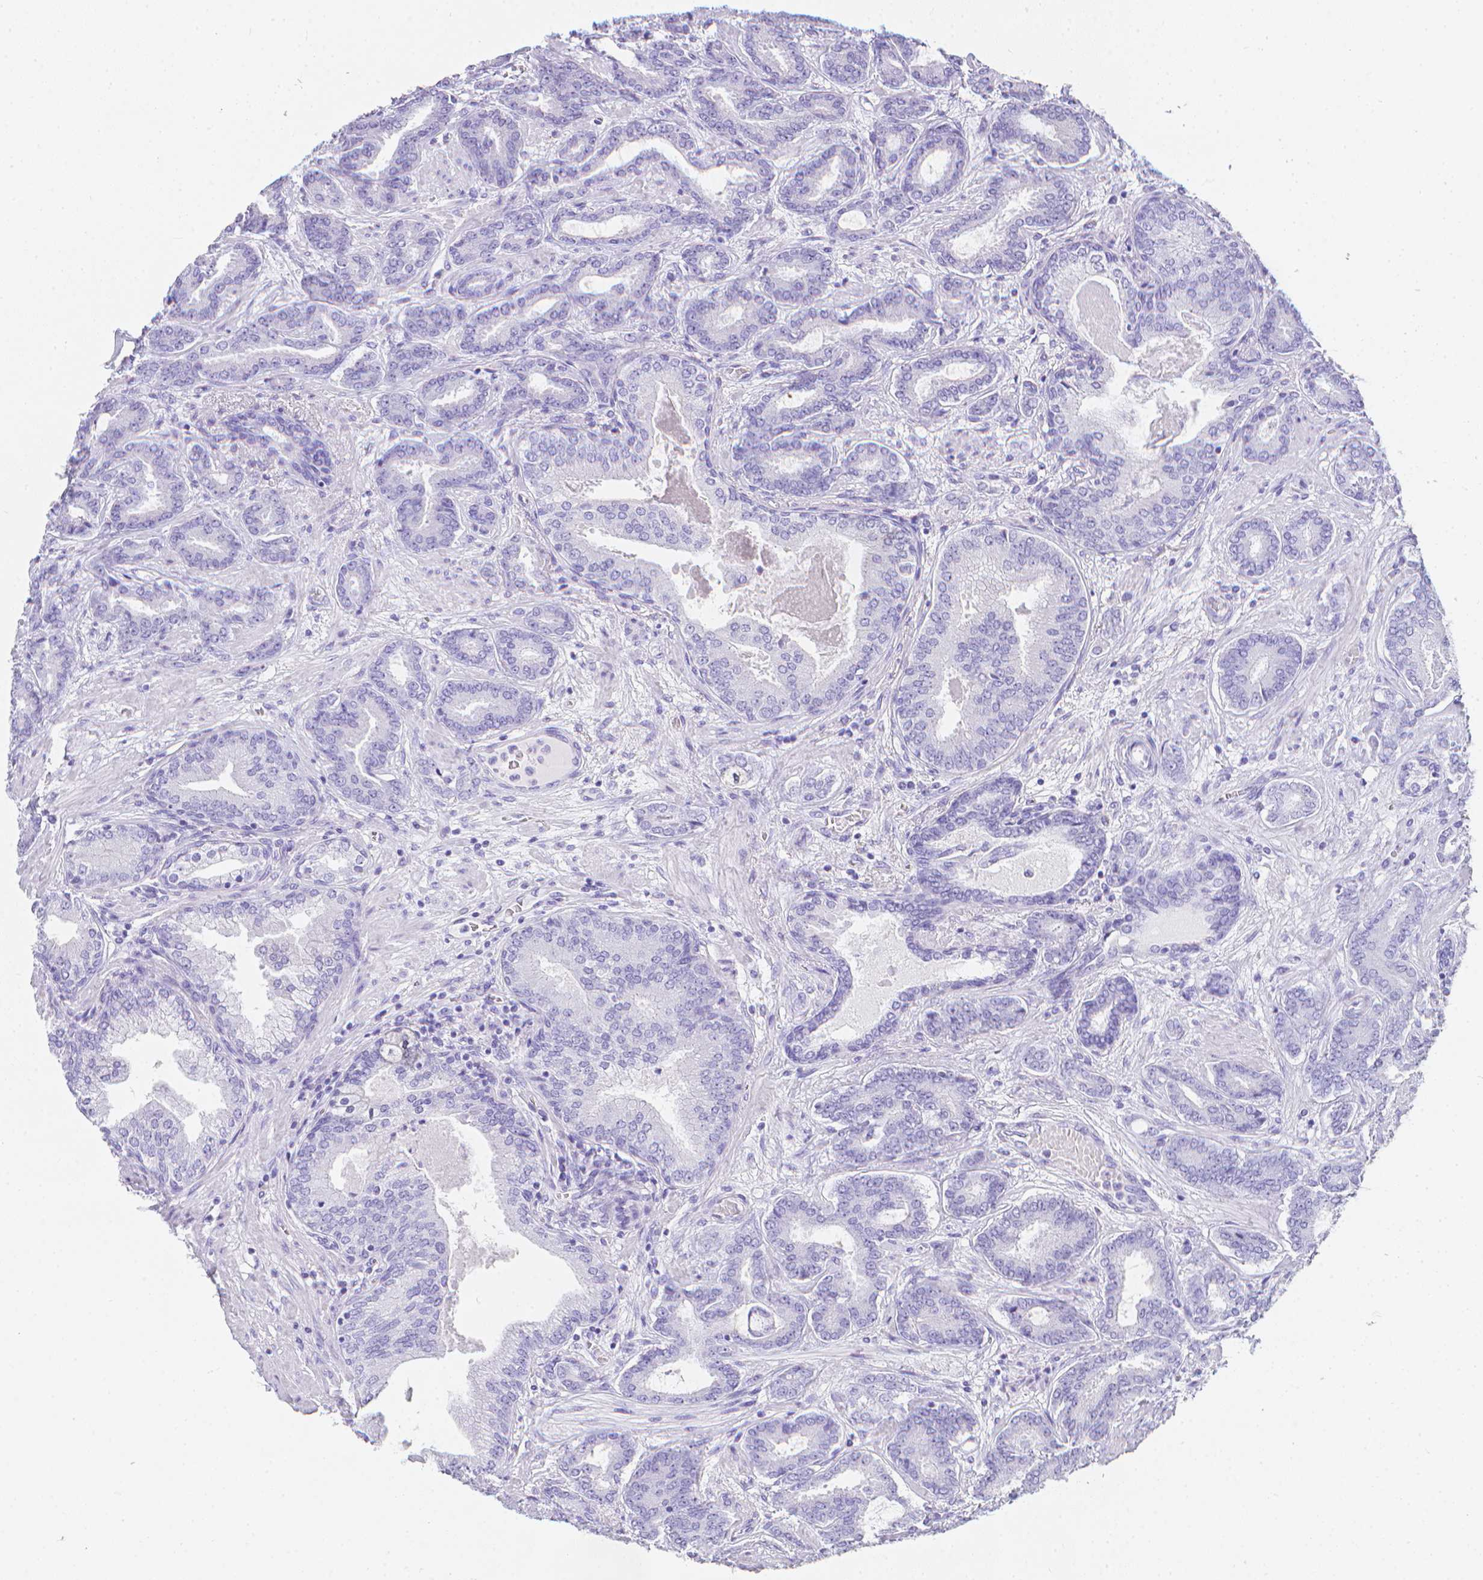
{"staining": {"intensity": "negative", "quantity": "none", "location": "none"}, "tissue": "prostate cancer", "cell_type": "Tumor cells", "image_type": "cancer", "snomed": [{"axis": "morphology", "description": "Adenocarcinoma, High grade"}, {"axis": "topography", "description": "Prostate"}], "caption": "IHC photomicrograph of prostate high-grade adenocarcinoma stained for a protein (brown), which shows no expression in tumor cells. (DAB immunohistochemistry with hematoxylin counter stain).", "gene": "LGALS4", "patient": {"sex": "male", "age": 62}}